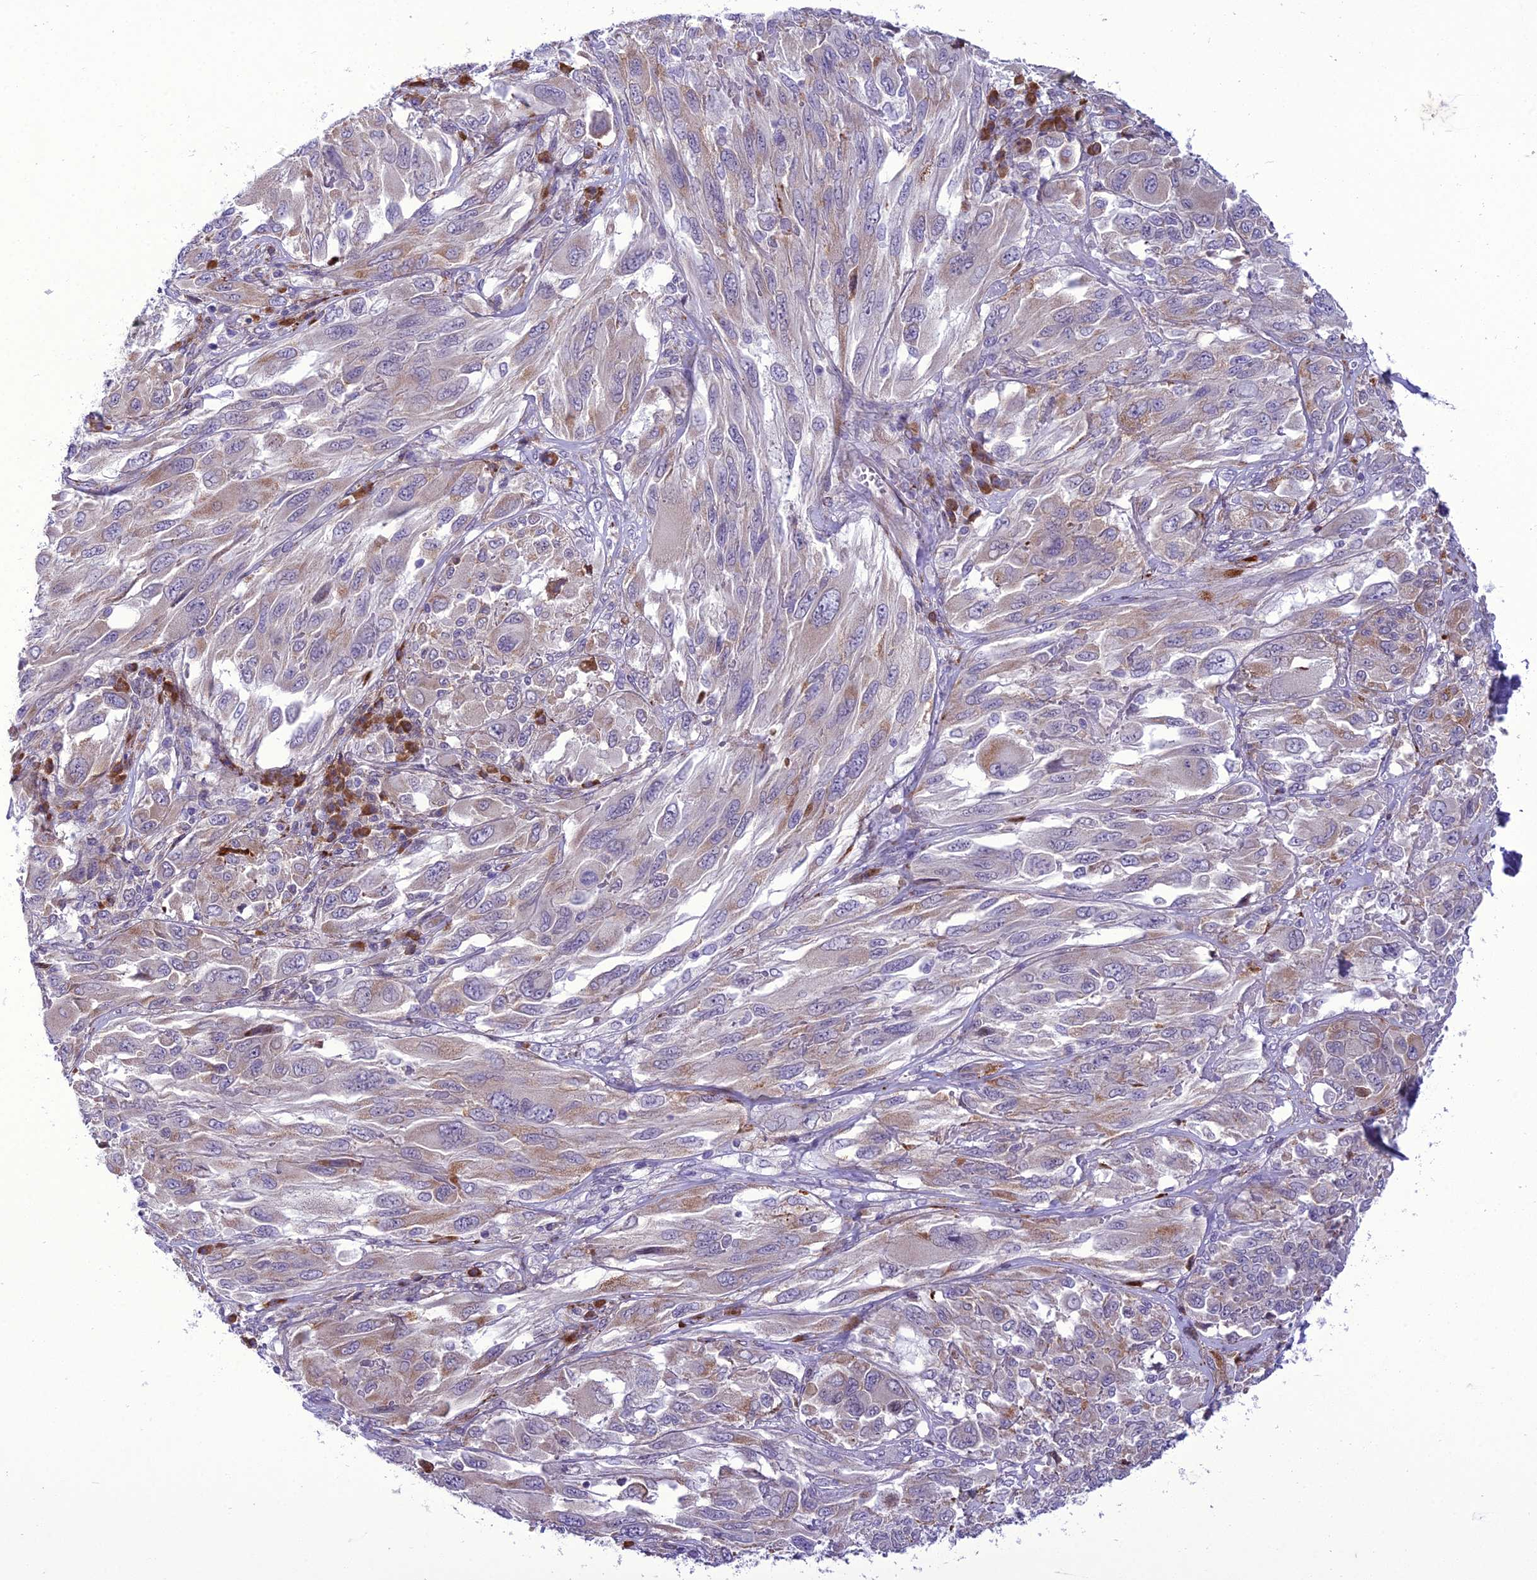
{"staining": {"intensity": "weak", "quantity": "25%-75%", "location": "cytoplasmic/membranous"}, "tissue": "melanoma", "cell_type": "Tumor cells", "image_type": "cancer", "snomed": [{"axis": "morphology", "description": "Malignant melanoma, NOS"}, {"axis": "topography", "description": "Skin"}], "caption": "Melanoma stained with DAB (3,3'-diaminobenzidine) IHC demonstrates low levels of weak cytoplasmic/membranous expression in about 25%-75% of tumor cells.", "gene": "NEURL2", "patient": {"sex": "female", "age": 91}}